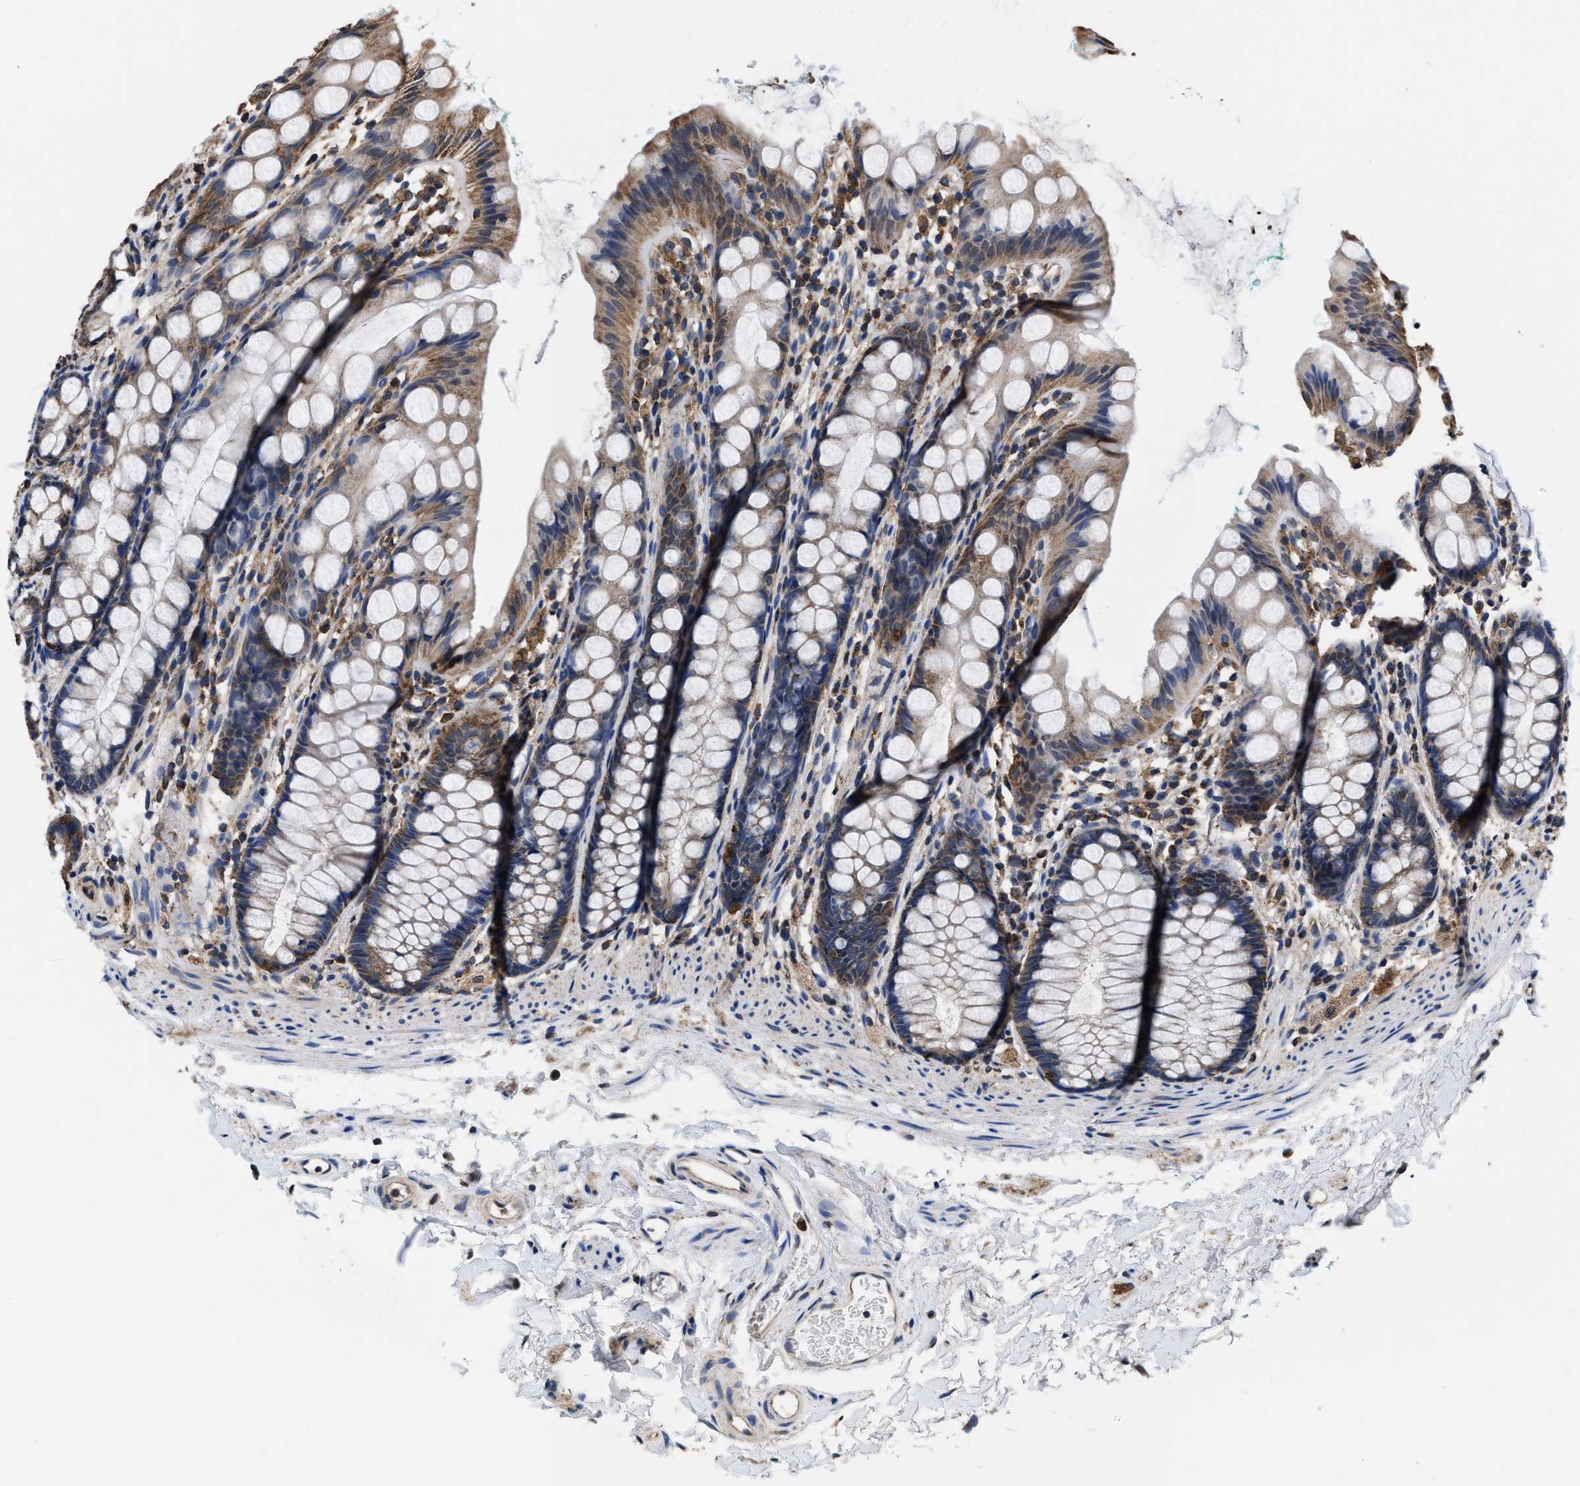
{"staining": {"intensity": "moderate", "quantity": ">75%", "location": "cytoplasmic/membranous"}, "tissue": "rectum", "cell_type": "Glandular cells", "image_type": "normal", "snomed": [{"axis": "morphology", "description": "Normal tissue, NOS"}, {"axis": "topography", "description": "Rectum"}], "caption": "Rectum stained with a brown dye reveals moderate cytoplasmic/membranous positive expression in about >75% of glandular cells.", "gene": "ACLY", "patient": {"sex": "female", "age": 65}}